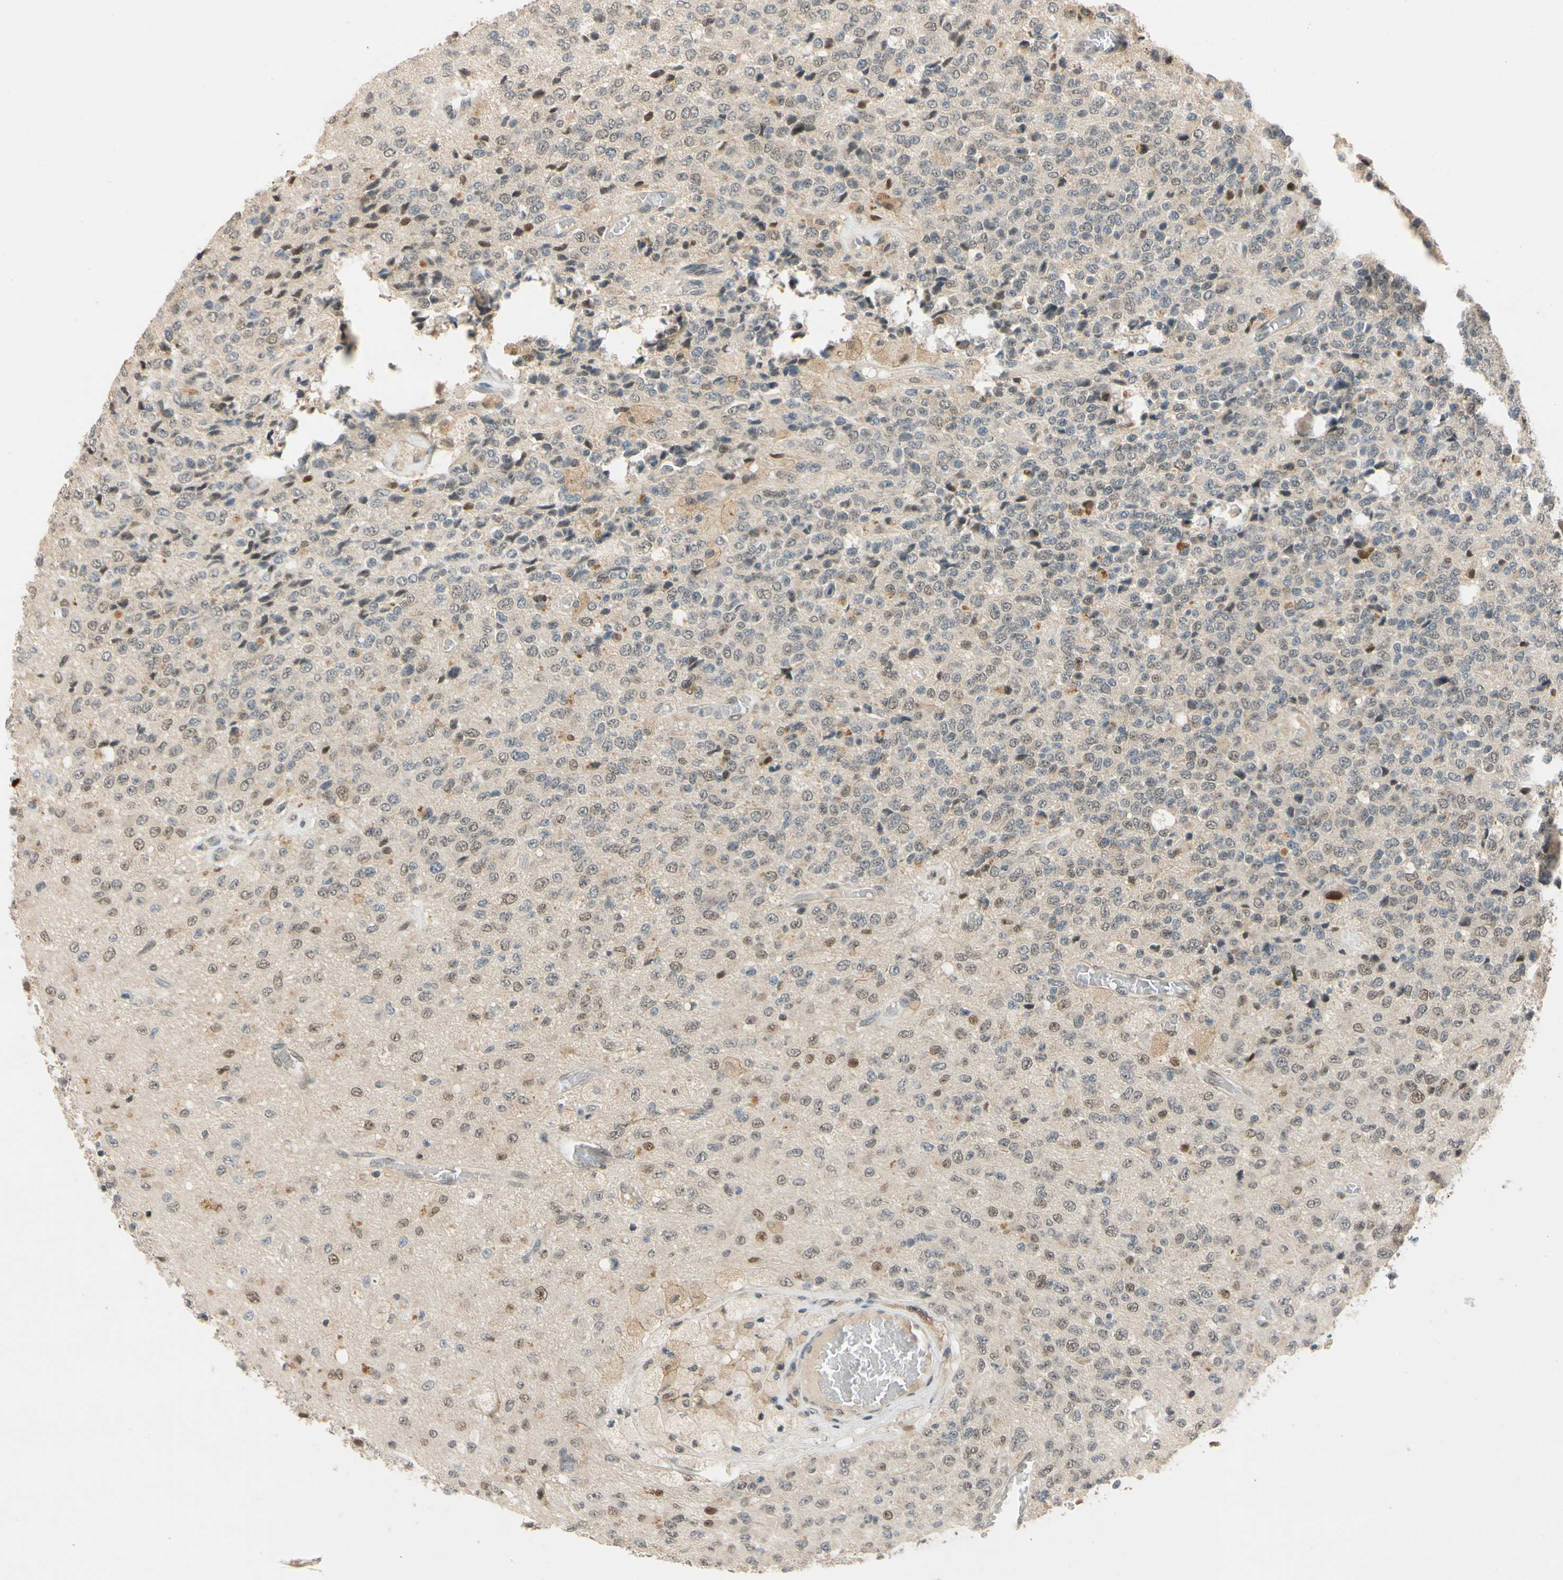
{"staining": {"intensity": "moderate", "quantity": "25%-75%", "location": "nuclear"}, "tissue": "glioma", "cell_type": "Tumor cells", "image_type": "cancer", "snomed": [{"axis": "morphology", "description": "Glioma, malignant, High grade"}, {"axis": "topography", "description": "pancreas cauda"}], "caption": "A high-resolution photomicrograph shows immunohistochemistry staining of glioma, which demonstrates moderate nuclear positivity in about 25%-75% of tumor cells. (Brightfield microscopy of DAB IHC at high magnification).", "gene": "RIOX2", "patient": {"sex": "male", "age": 60}}